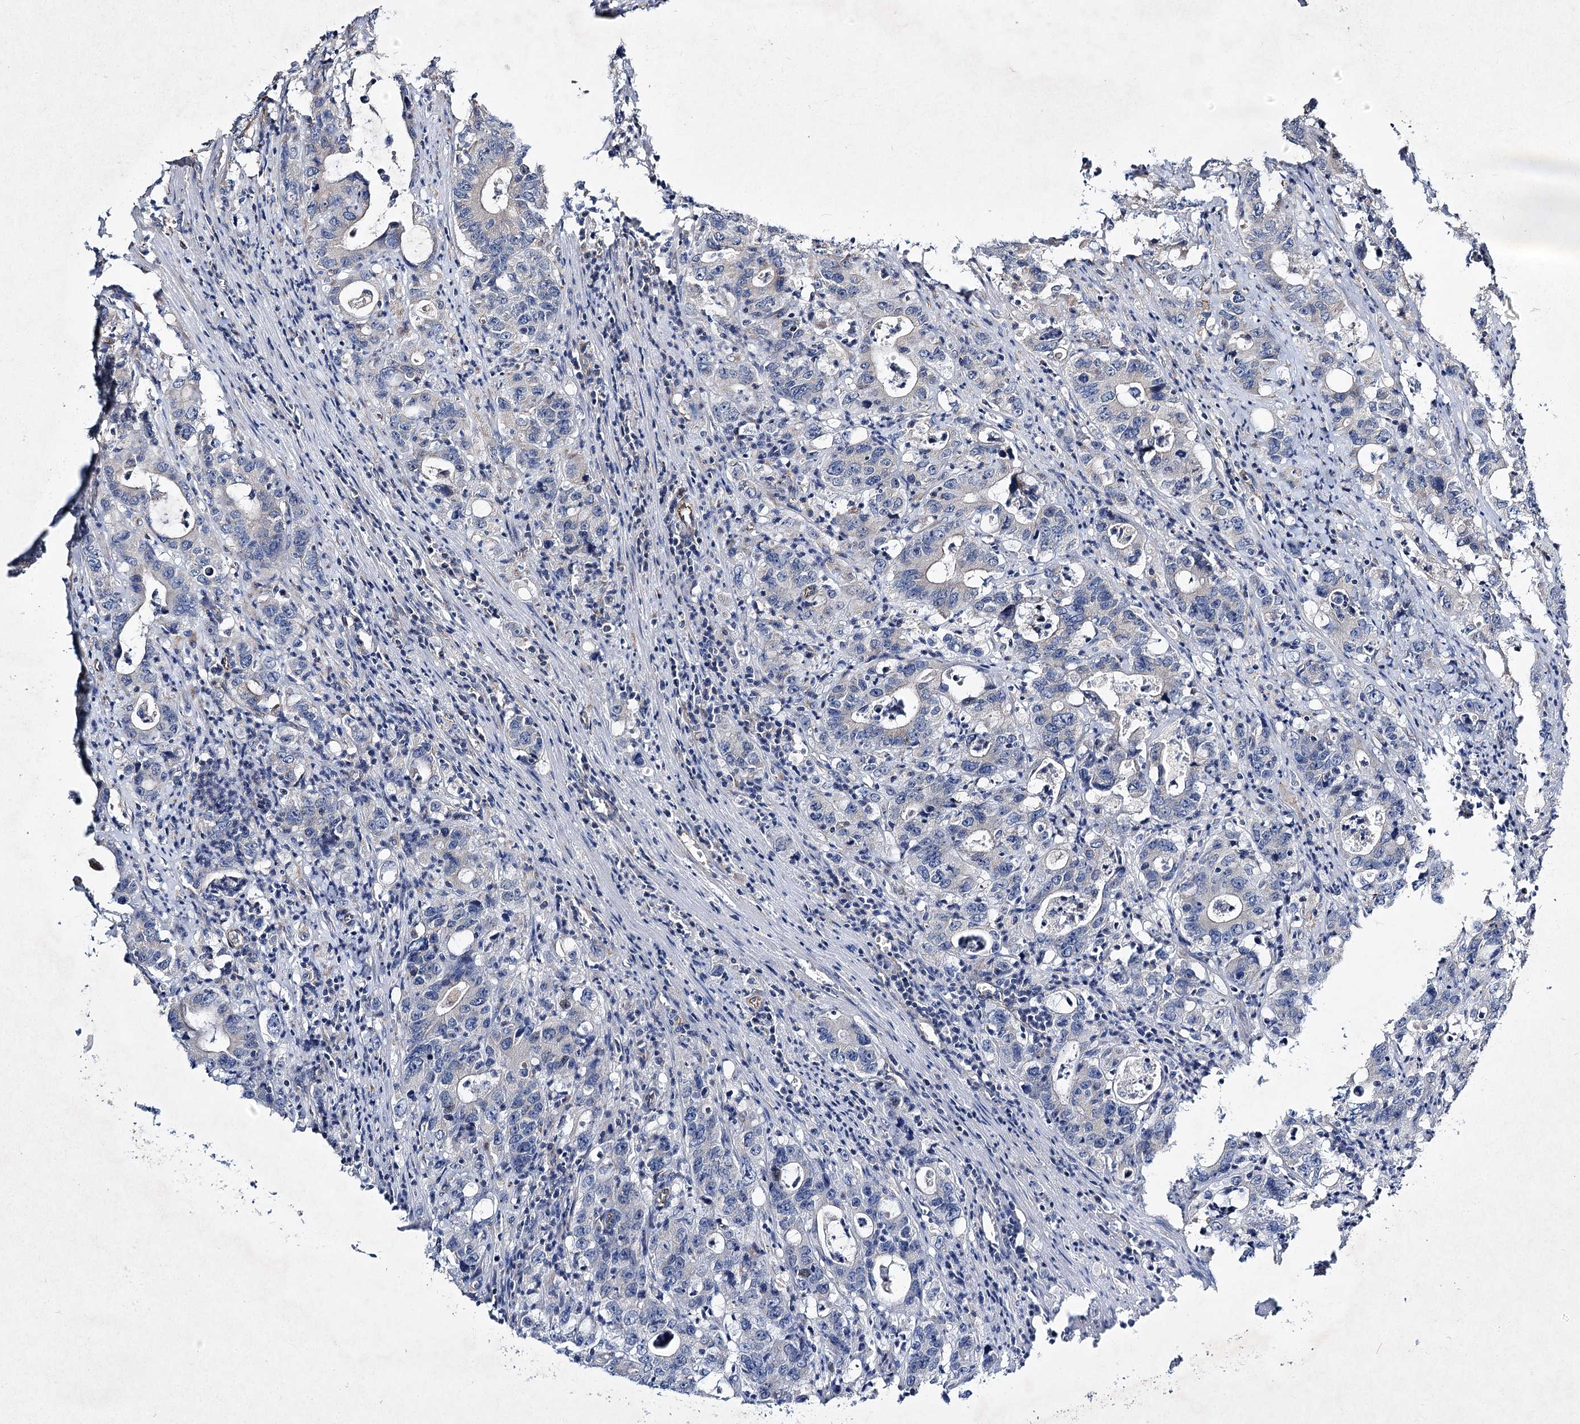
{"staining": {"intensity": "negative", "quantity": "none", "location": "none"}, "tissue": "colorectal cancer", "cell_type": "Tumor cells", "image_type": "cancer", "snomed": [{"axis": "morphology", "description": "Adenocarcinoma, NOS"}, {"axis": "topography", "description": "Colon"}], "caption": "A histopathology image of adenocarcinoma (colorectal) stained for a protein demonstrates no brown staining in tumor cells. (Stains: DAB immunohistochemistry (IHC) with hematoxylin counter stain, Microscopy: brightfield microscopy at high magnification).", "gene": "KIAA0825", "patient": {"sex": "female", "age": 75}}